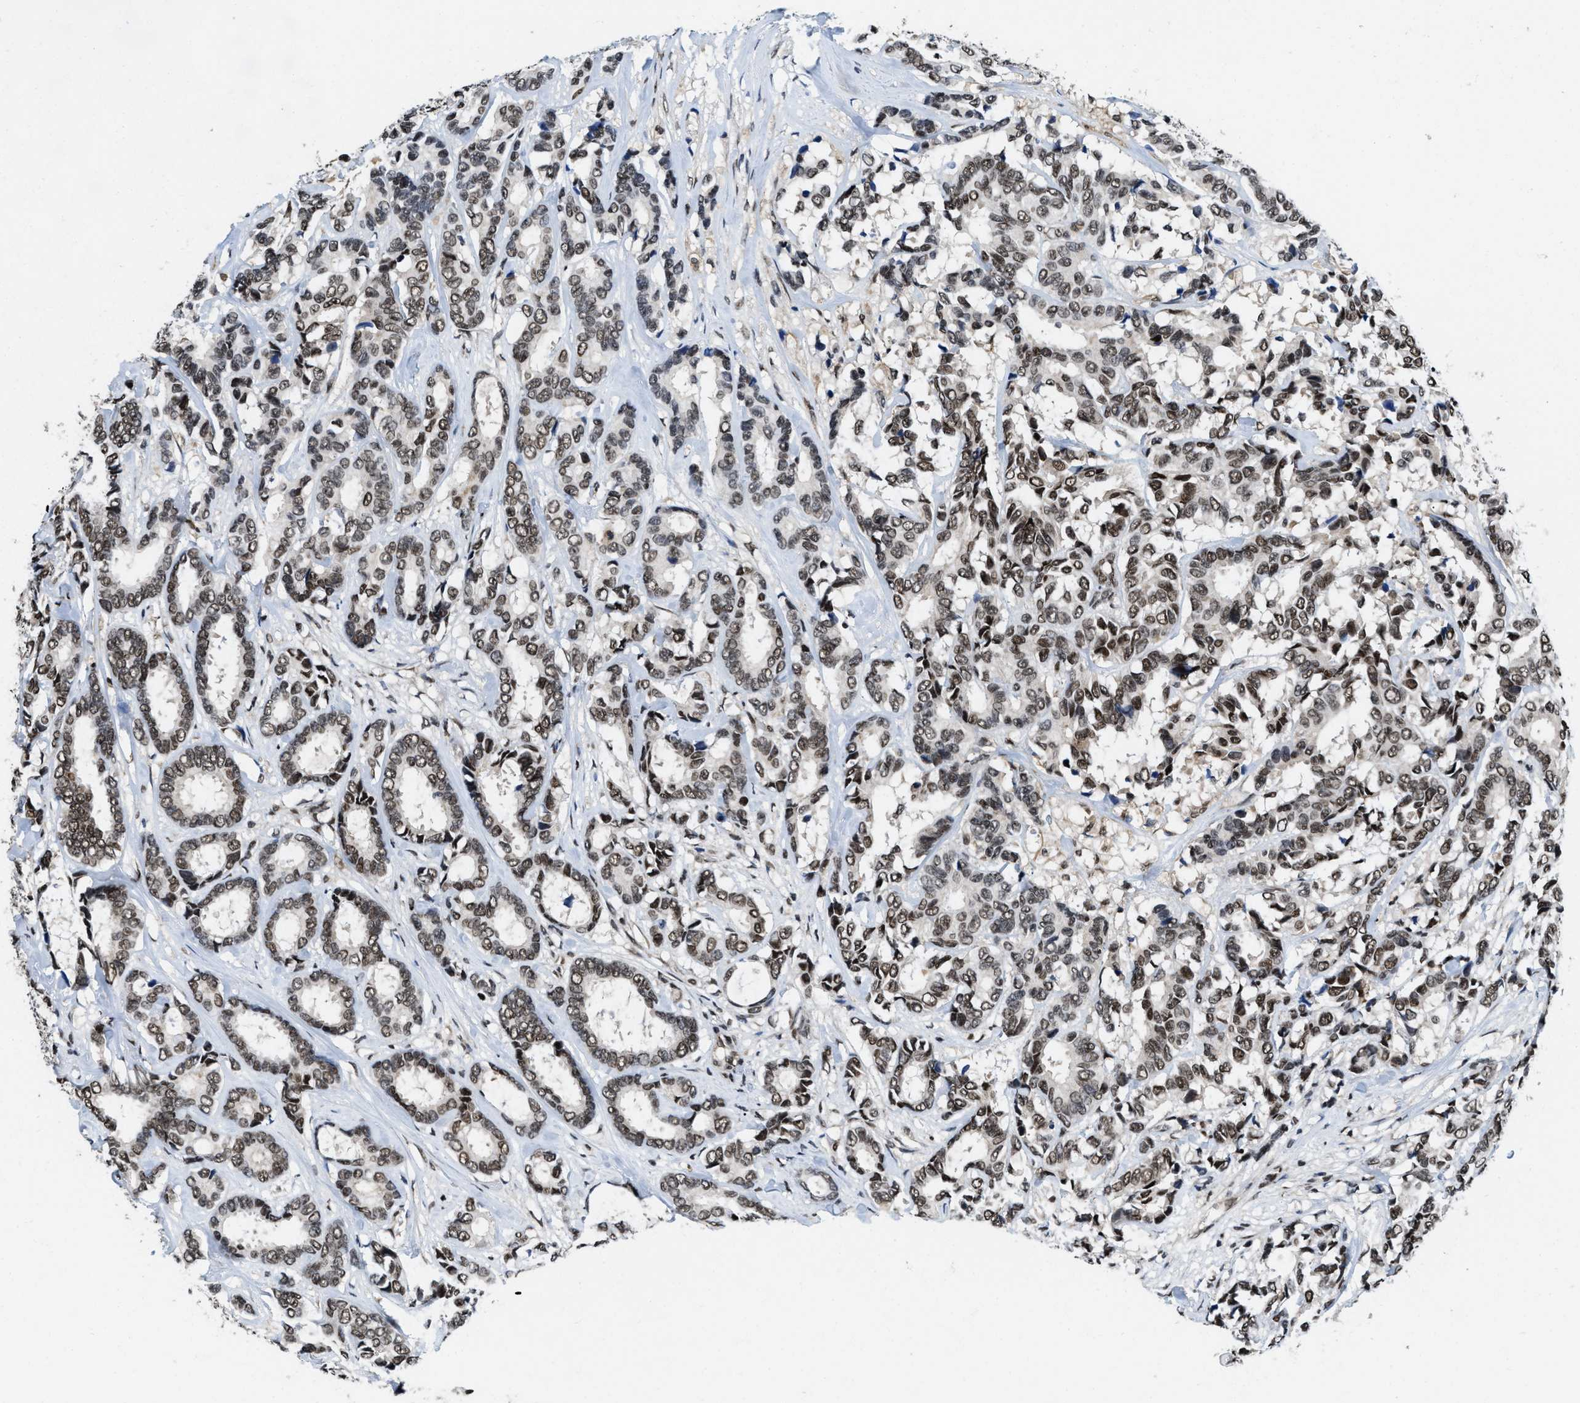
{"staining": {"intensity": "strong", "quantity": ">75%", "location": "nuclear"}, "tissue": "breast cancer", "cell_type": "Tumor cells", "image_type": "cancer", "snomed": [{"axis": "morphology", "description": "Duct carcinoma"}, {"axis": "topography", "description": "Breast"}], "caption": "Brown immunohistochemical staining in breast invasive ductal carcinoma shows strong nuclear expression in about >75% of tumor cells.", "gene": "SAFB", "patient": {"sex": "female", "age": 87}}